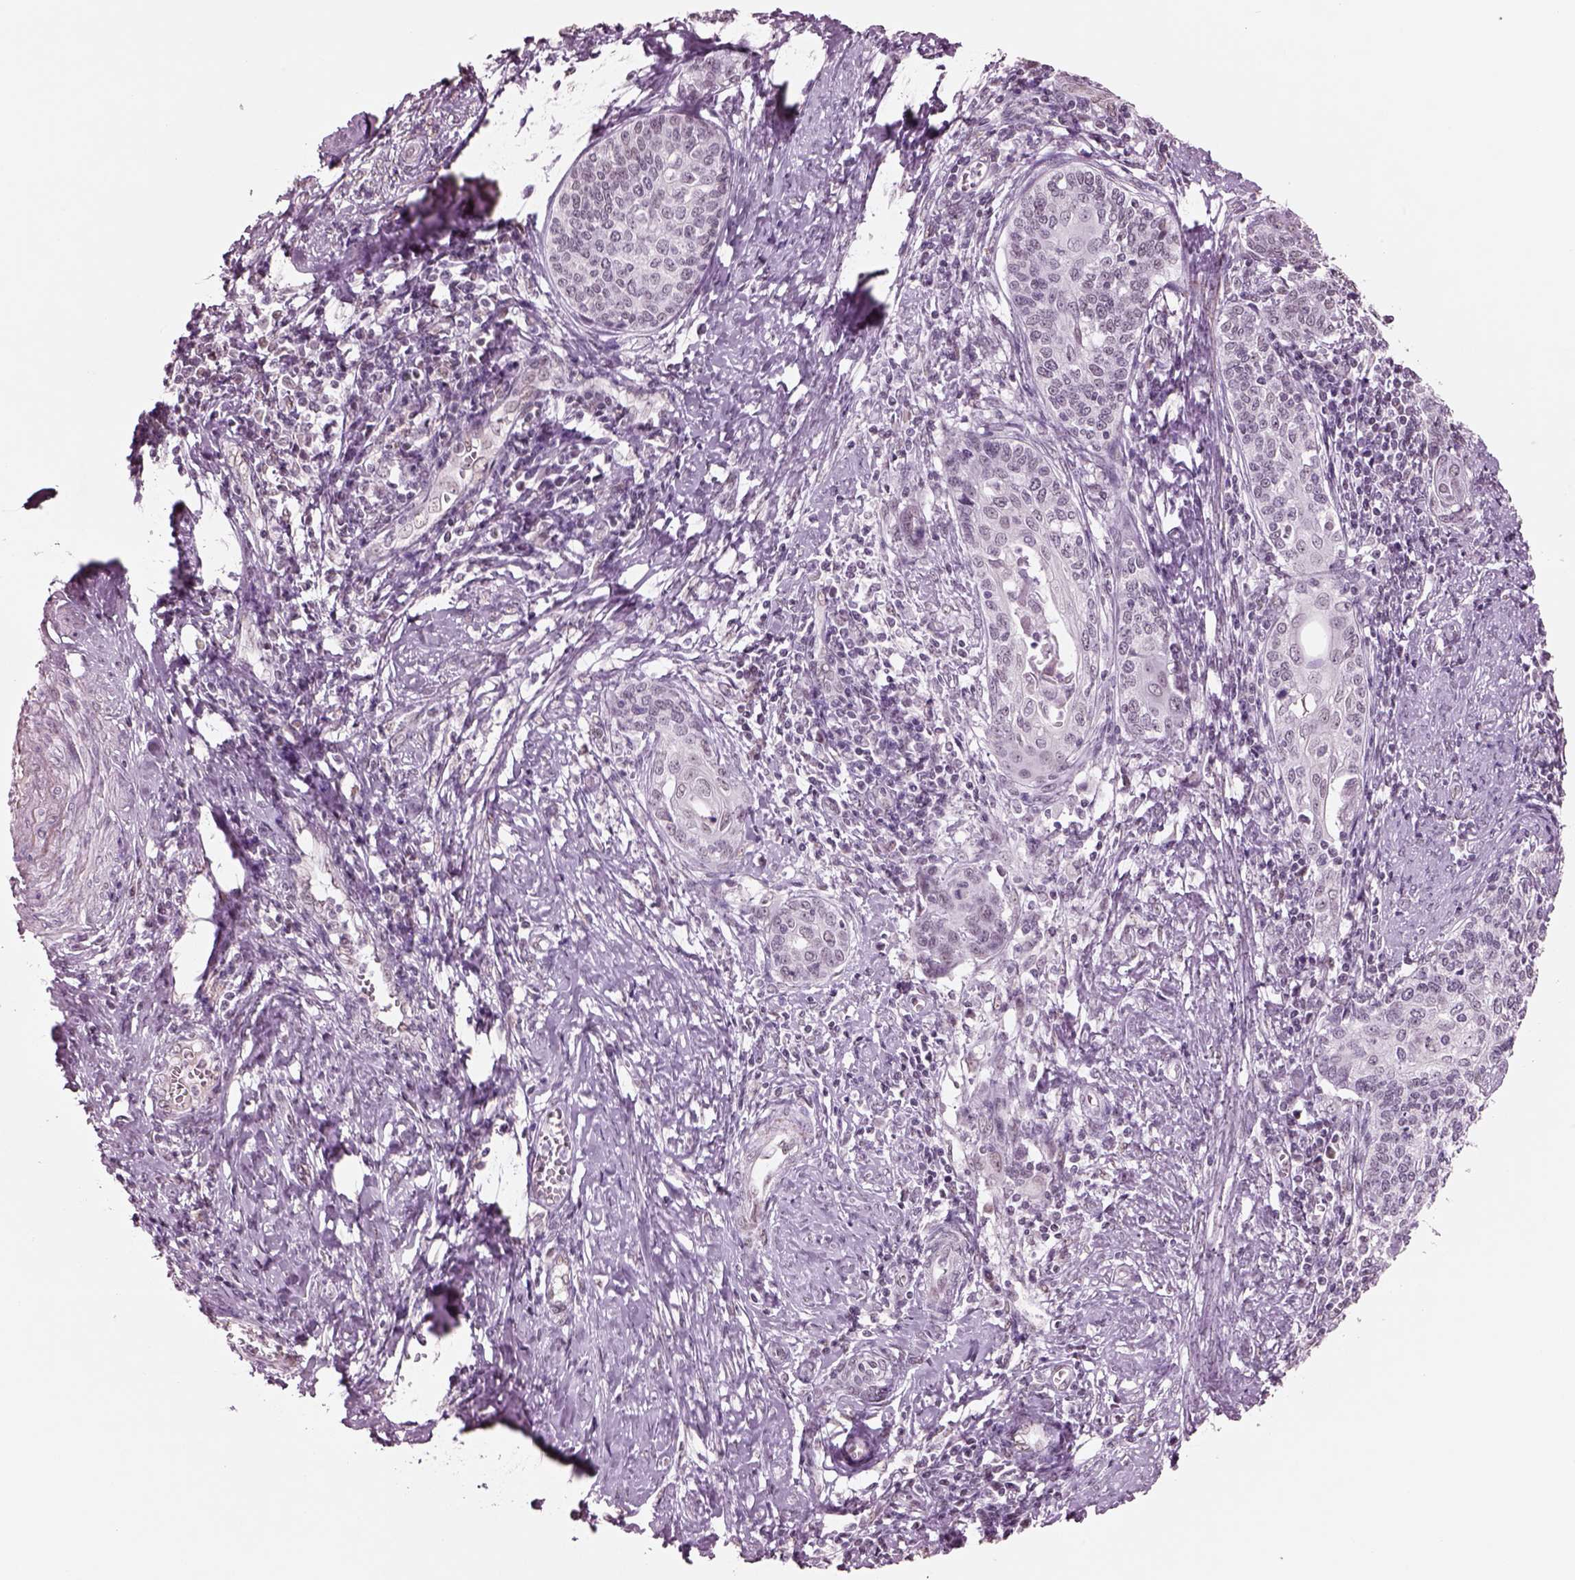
{"staining": {"intensity": "negative", "quantity": "none", "location": "none"}, "tissue": "cervical cancer", "cell_type": "Tumor cells", "image_type": "cancer", "snomed": [{"axis": "morphology", "description": "Squamous cell carcinoma, NOS"}, {"axis": "topography", "description": "Cervix"}], "caption": "A micrograph of cervical cancer stained for a protein displays no brown staining in tumor cells. (Brightfield microscopy of DAB (3,3'-diaminobenzidine) immunohistochemistry (IHC) at high magnification).", "gene": "SEPHS1", "patient": {"sex": "female", "age": 39}}